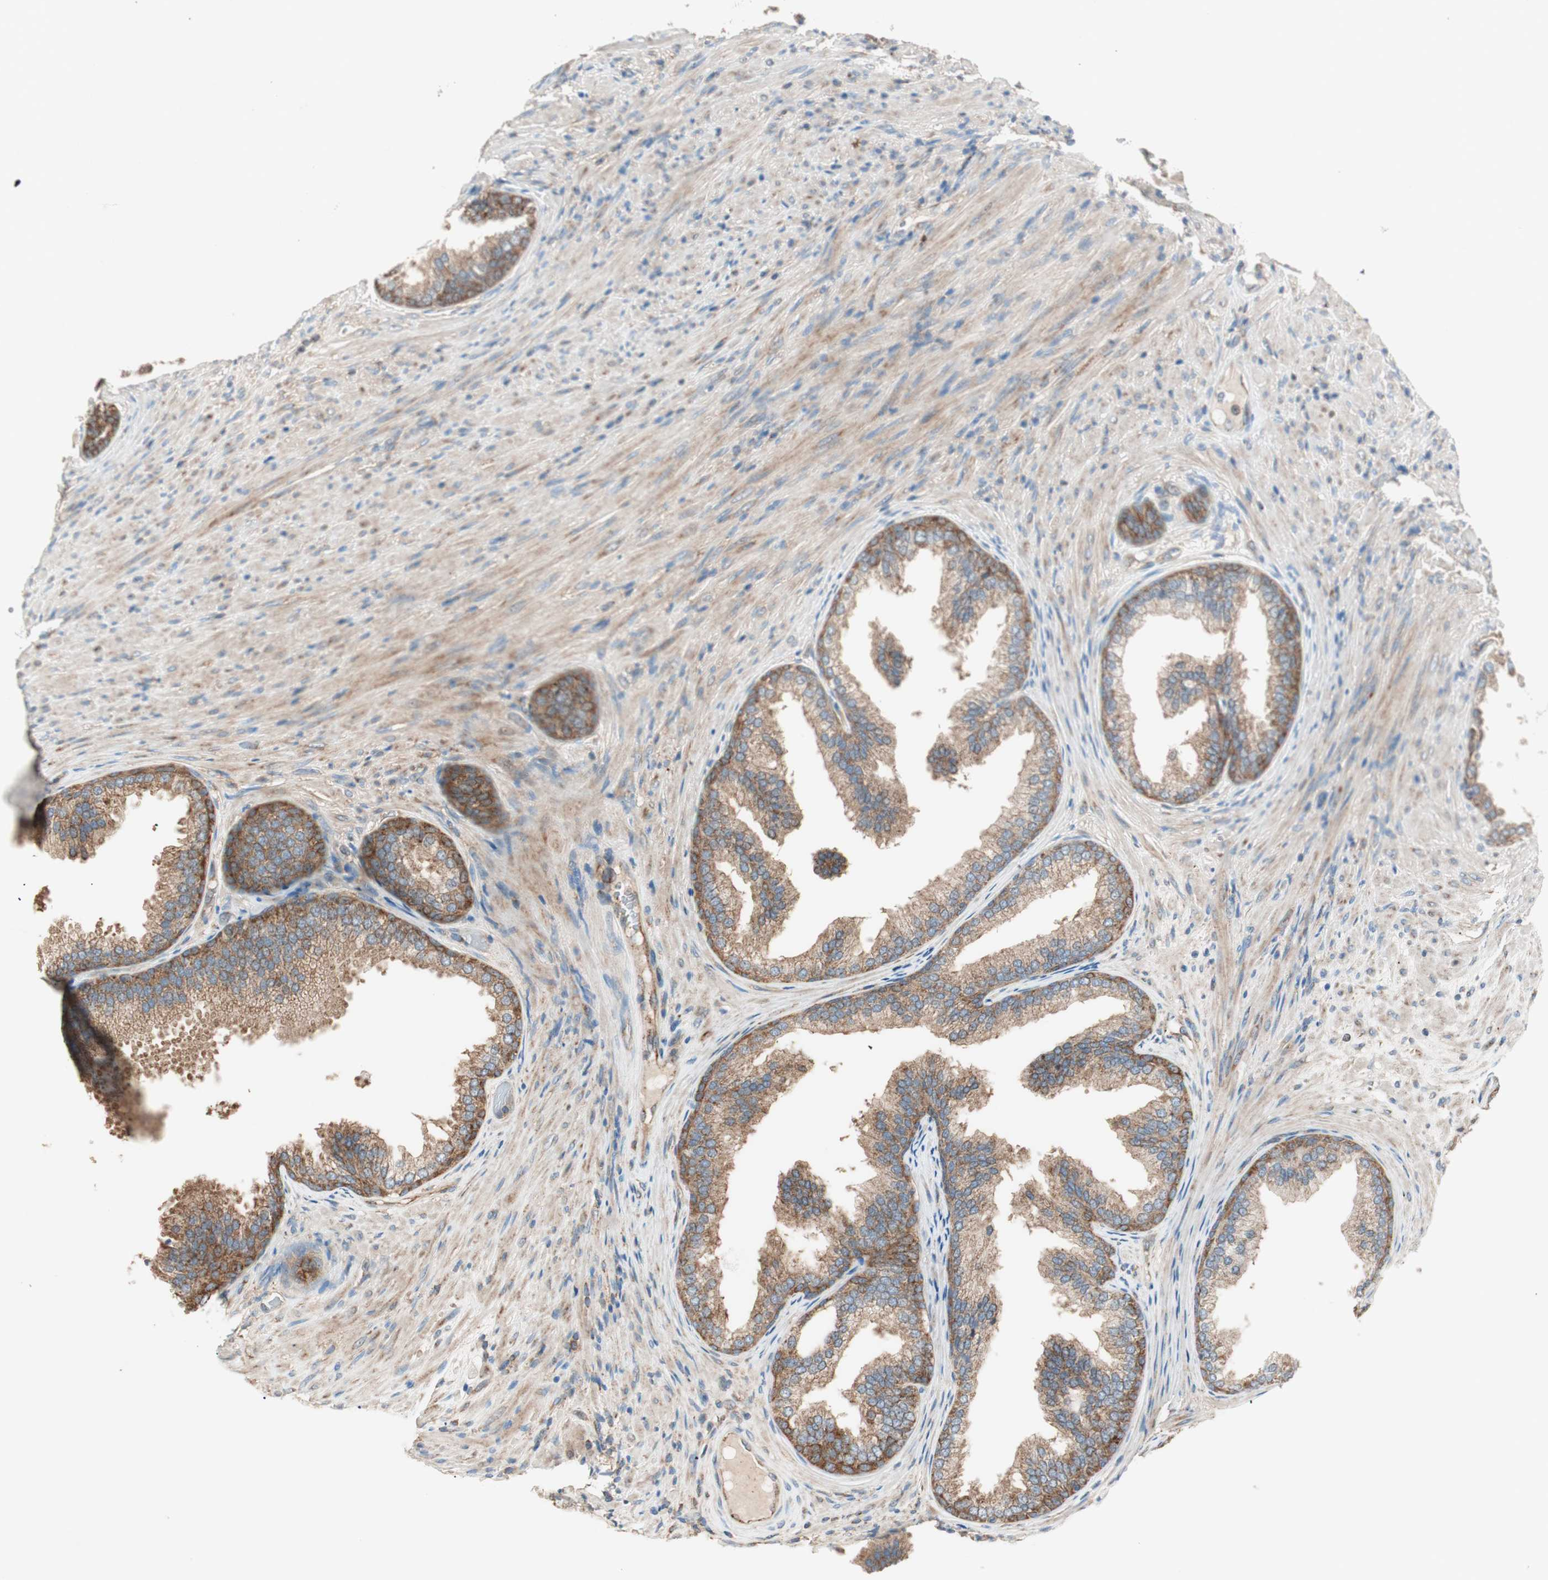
{"staining": {"intensity": "moderate", "quantity": ">75%", "location": "cytoplasmic/membranous"}, "tissue": "prostate", "cell_type": "Glandular cells", "image_type": "normal", "snomed": [{"axis": "morphology", "description": "Normal tissue, NOS"}, {"axis": "topography", "description": "Prostate"}], "caption": "Immunohistochemistry (DAB) staining of normal human prostate displays moderate cytoplasmic/membranous protein expression in about >75% of glandular cells.", "gene": "CC2D1A", "patient": {"sex": "male", "age": 76}}